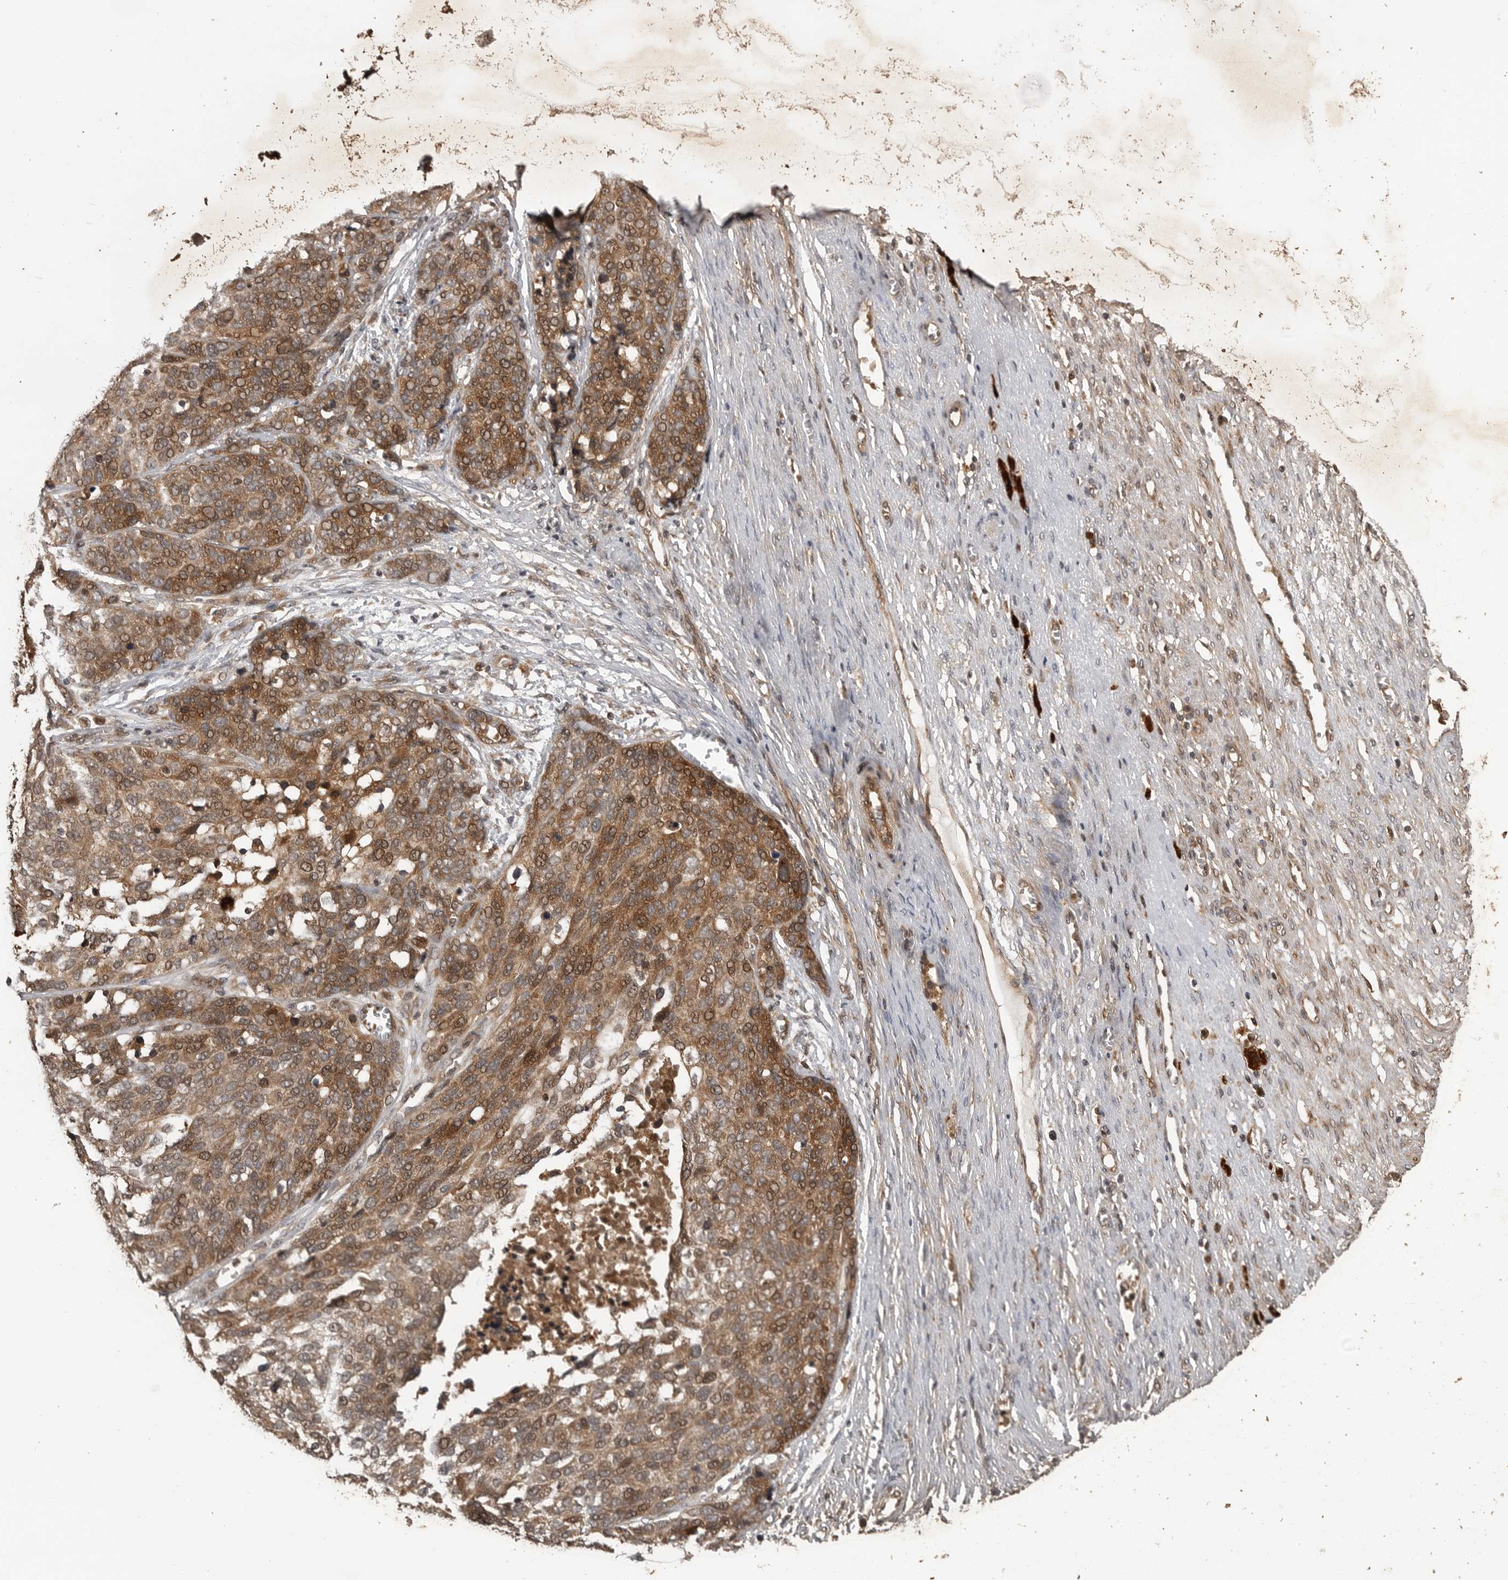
{"staining": {"intensity": "moderate", "quantity": ">75%", "location": "cytoplasmic/membranous,nuclear"}, "tissue": "ovarian cancer", "cell_type": "Tumor cells", "image_type": "cancer", "snomed": [{"axis": "morphology", "description": "Cystadenocarcinoma, serous, NOS"}, {"axis": "topography", "description": "Ovary"}], "caption": "An IHC histopathology image of tumor tissue is shown. Protein staining in brown labels moderate cytoplasmic/membranous and nuclear positivity in serous cystadenocarcinoma (ovarian) within tumor cells.", "gene": "AKAP7", "patient": {"sex": "female", "age": 44}}